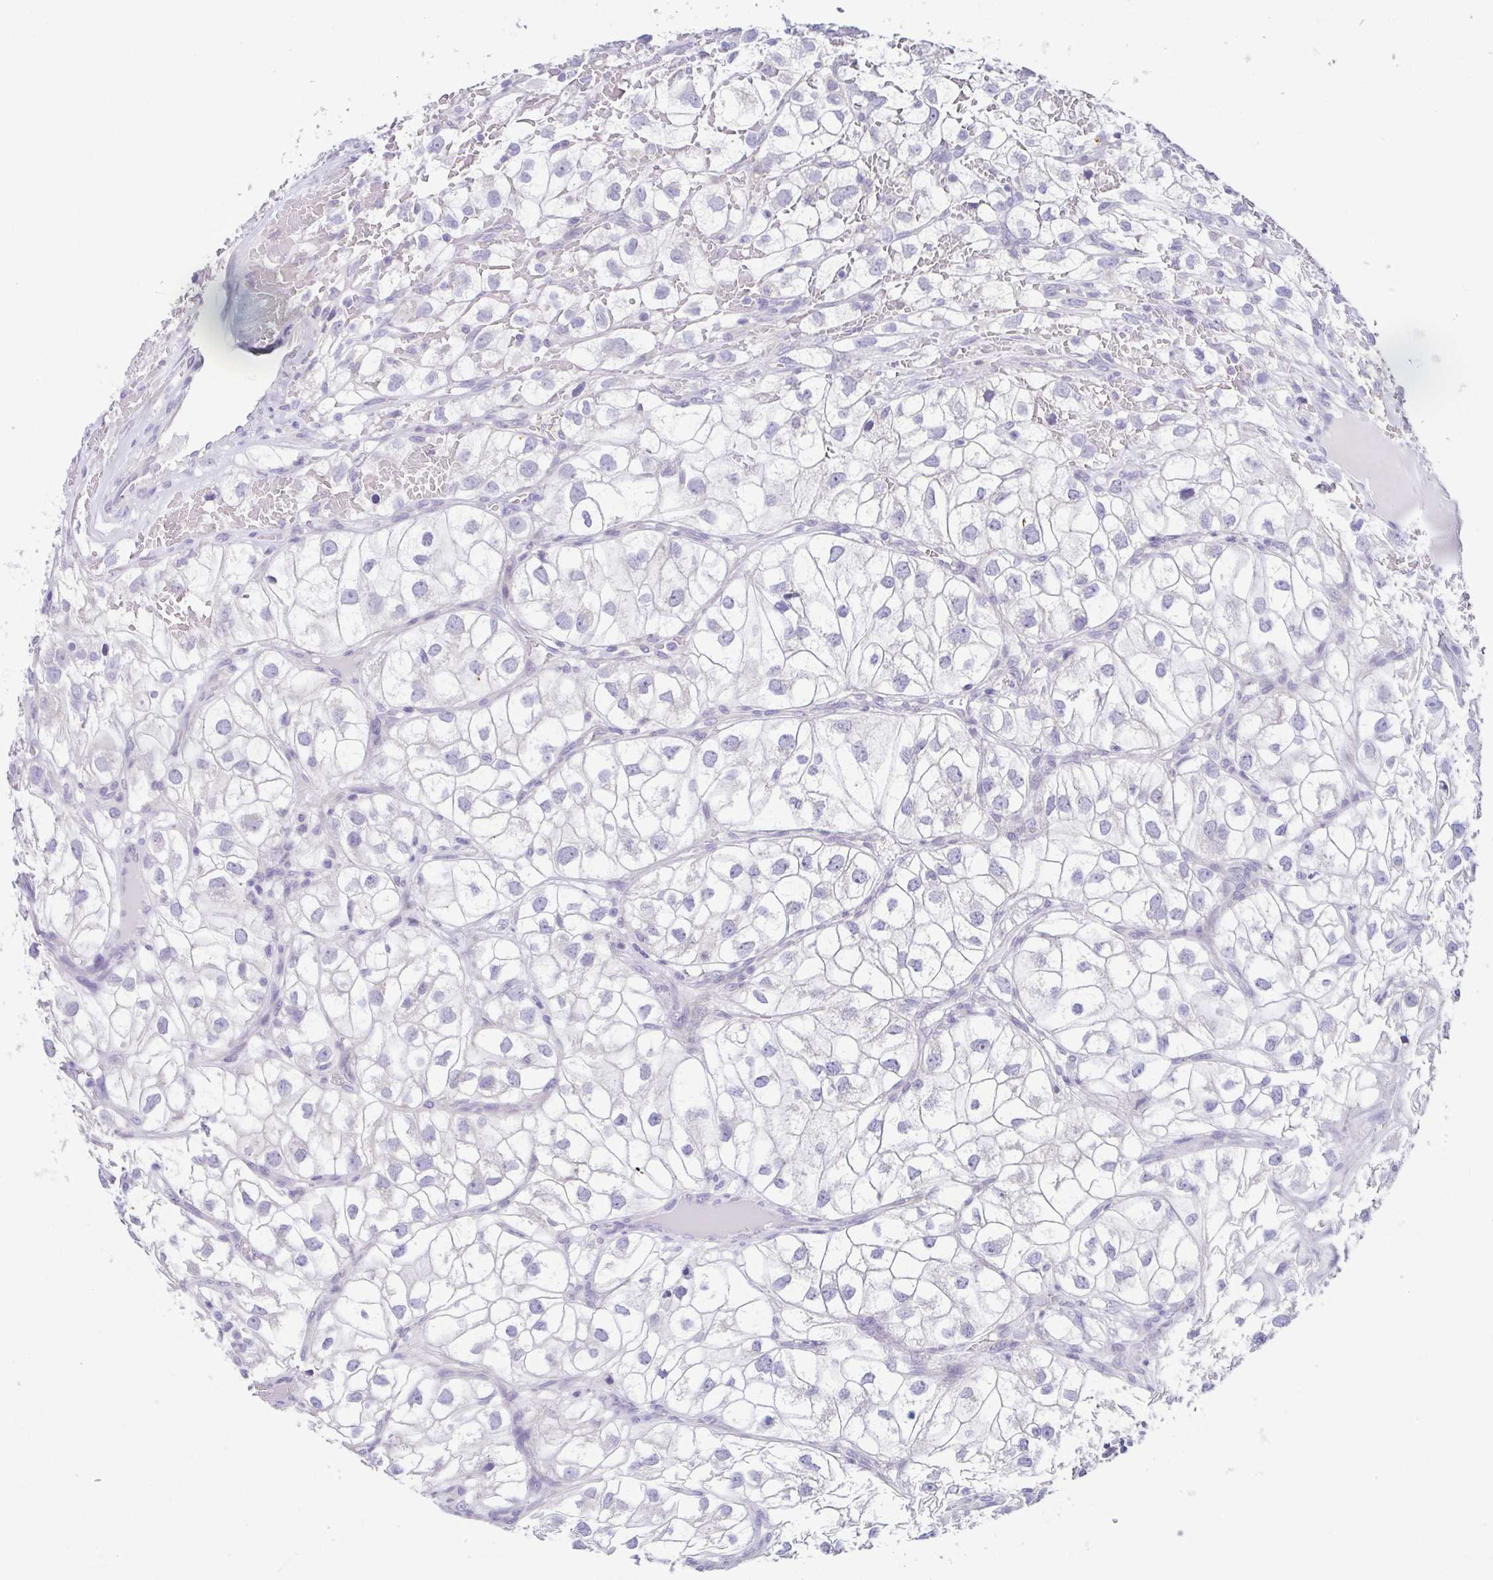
{"staining": {"intensity": "negative", "quantity": "none", "location": "none"}, "tissue": "renal cancer", "cell_type": "Tumor cells", "image_type": "cancer", "snomed": [{"axis": "morphology", "description": "Adenocarcinoma, NOS"}, {"axis": "topography", "description": "Kidney"}], "caption": "A high-resolution photomicrograph shows IHC staining of adenocarcinoma (renal), which reveals no significant positivity in tumor cells.", "gene": "RDH11", "patient": {"sex": "male", "age": 59}}